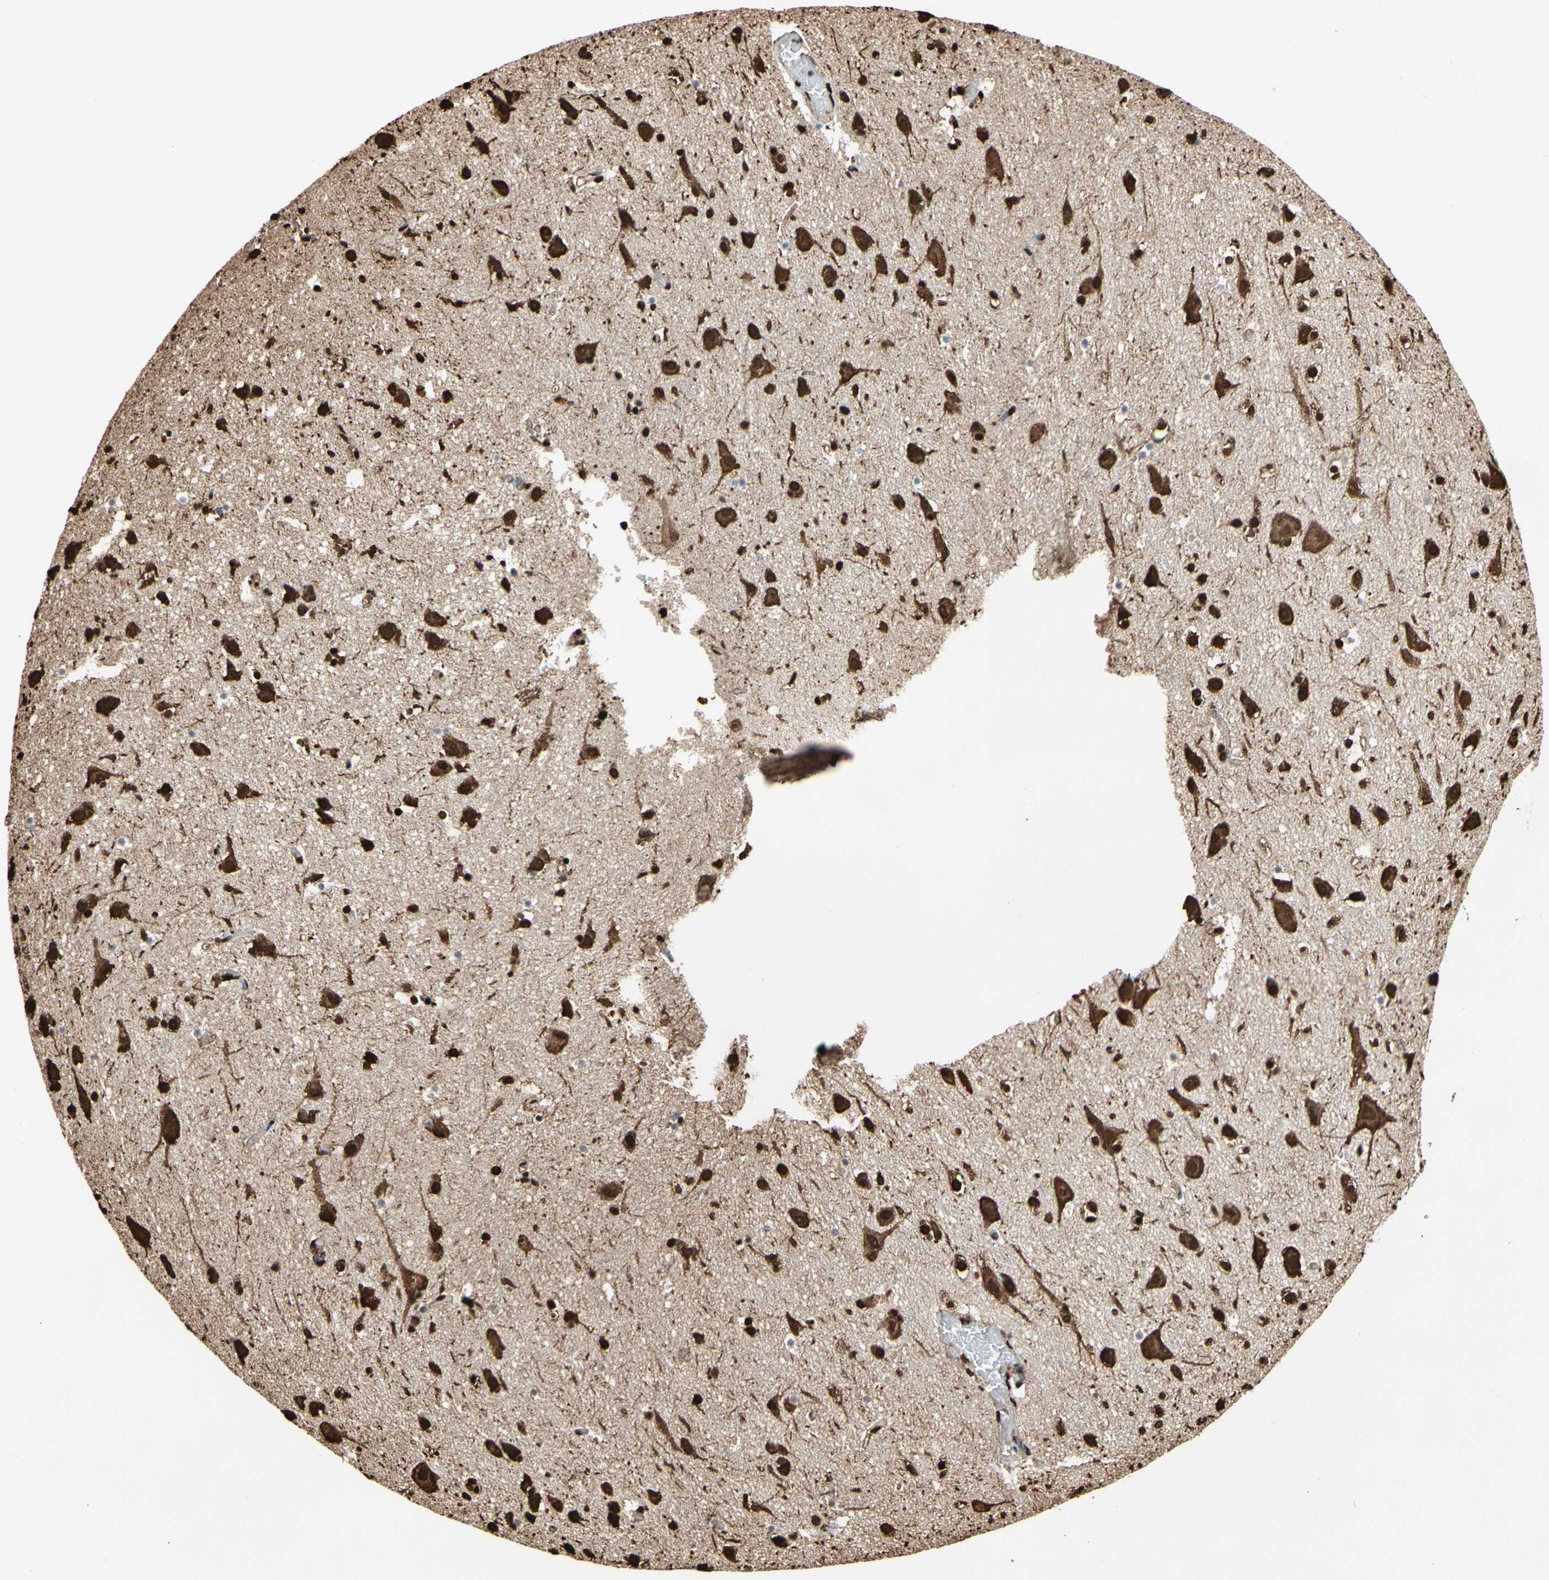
{"staining": {"intensity": "strong", "quantity": ">75%", "location": "cytoplasmic/membranous,nuclear"}, "tissue": "cerebral cortex", "cell_type": "Endothelial cells", "image_type": "normal", "snomed": [{"axis": "morphology", "description": "Normal tissue, NOS"}, {"axis": "topography", "description": "Cerebral cortex"}], "caption": "A micrograph of cerebral cortex stained for a protein reveals strong cytoplasmic/membranous,nuclear brown staining in endothelial cells. The staining is performed using DAB brown chromogen to label protein expression. The nuclei are counter-stained blue using hematoxylin.", "gene": "HNRNPK", "patient": {"sex": "male", "age": 45}}